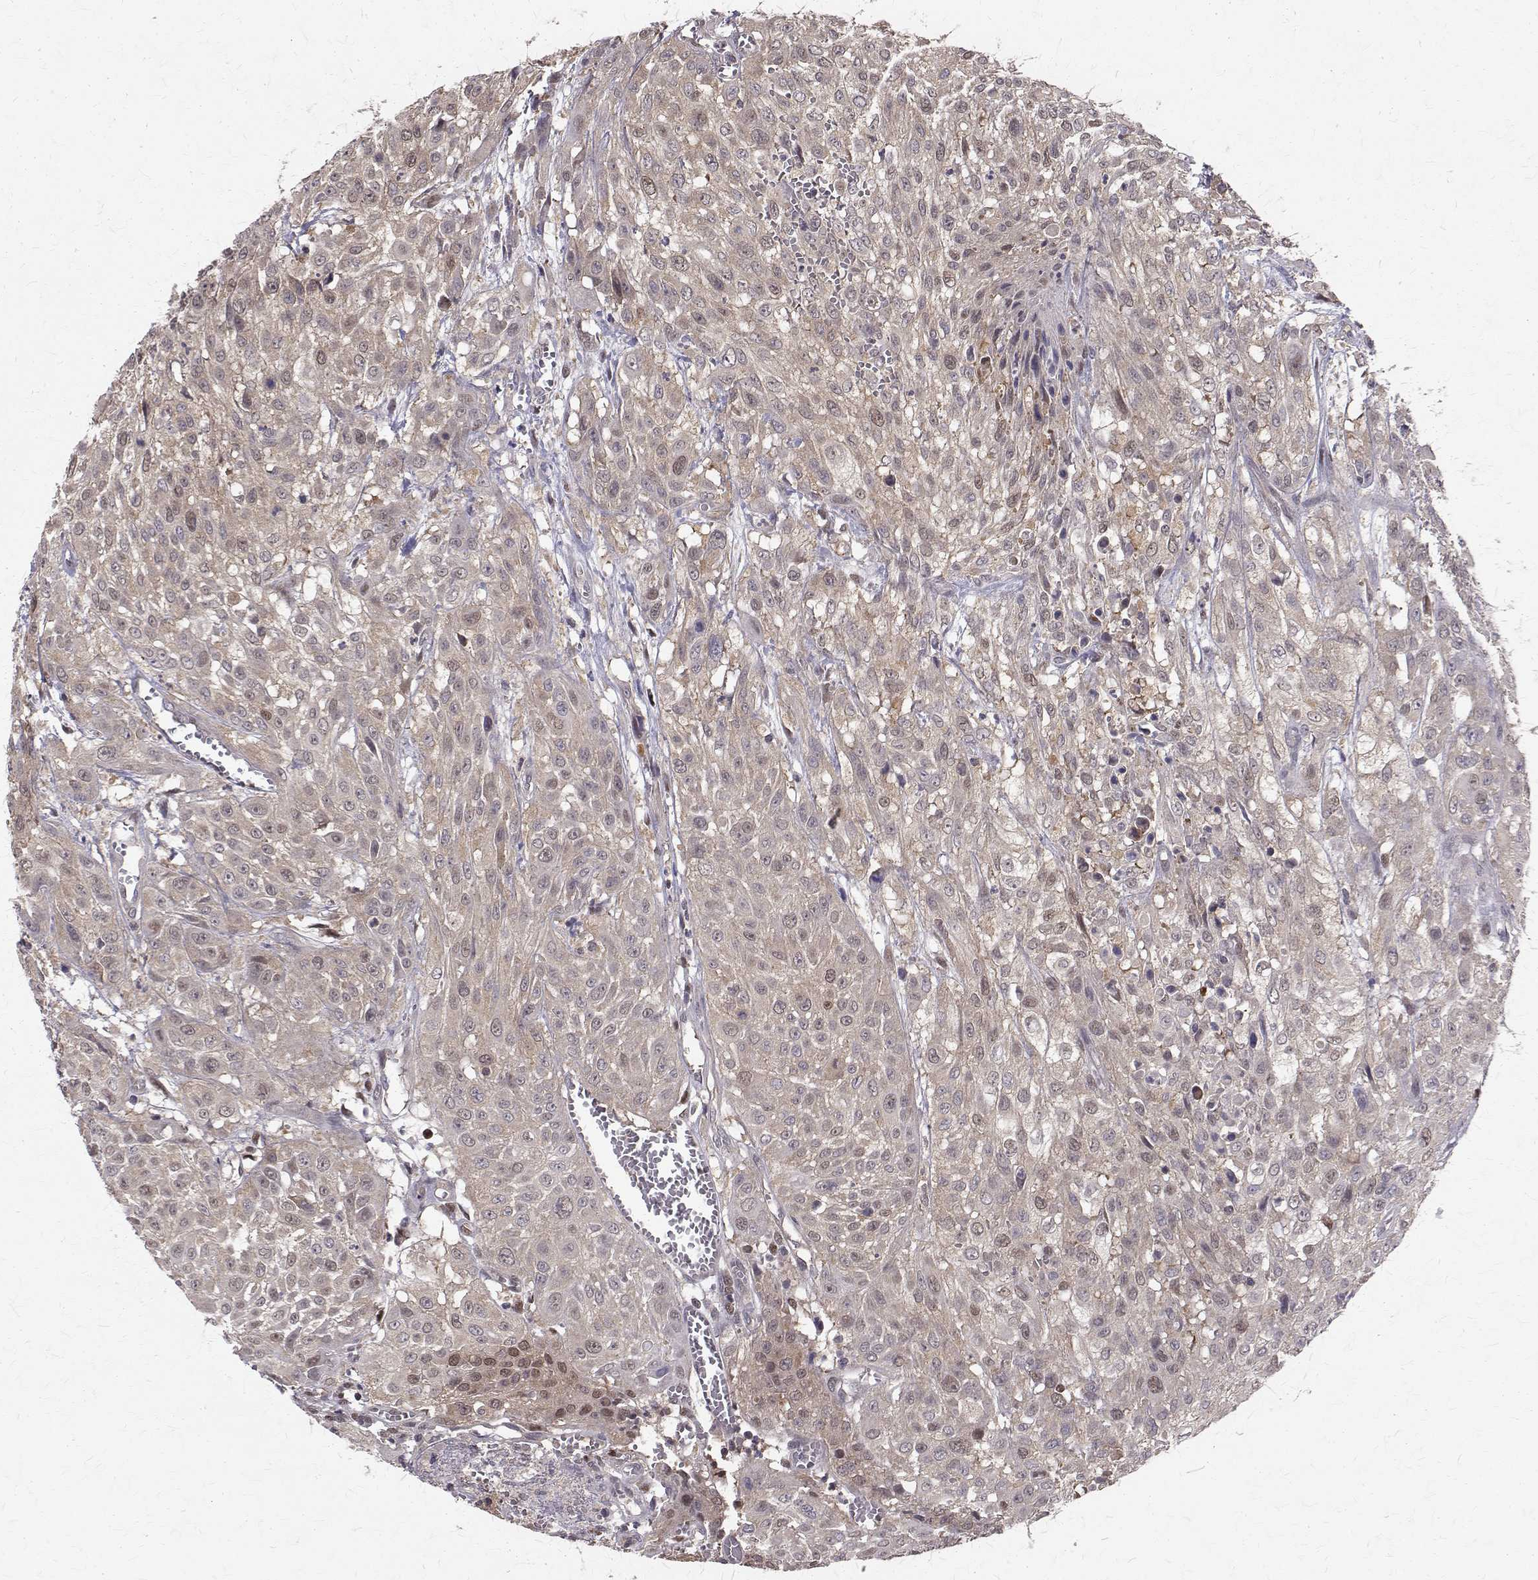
{"staining": {"intensity": "weak", "quantity": "<25%", "location": "nuclear"}, "tissue": "urothelial cancer", "cell_type": "Tumor cells", "image_type": "cancer", "snomed": [{"axis": "morphology", "description": "Urothelial carcinoma, High grade"}, {"axis": "topography", "description": "Urinary bladder"}], "caption": "This histopathology image is of urothelial cancer stained with IHC to label a protein in brown with the nuclei are counter-stained blue. There is no expression in tumor cells. The staining is performed using DAB (3,3'-diaminobenzidine) brown chromogen with nuclei counter-stained in using hematoxylin.", "gene": "NIF3L1", "patient": {"sex": "male", "age": 57}}